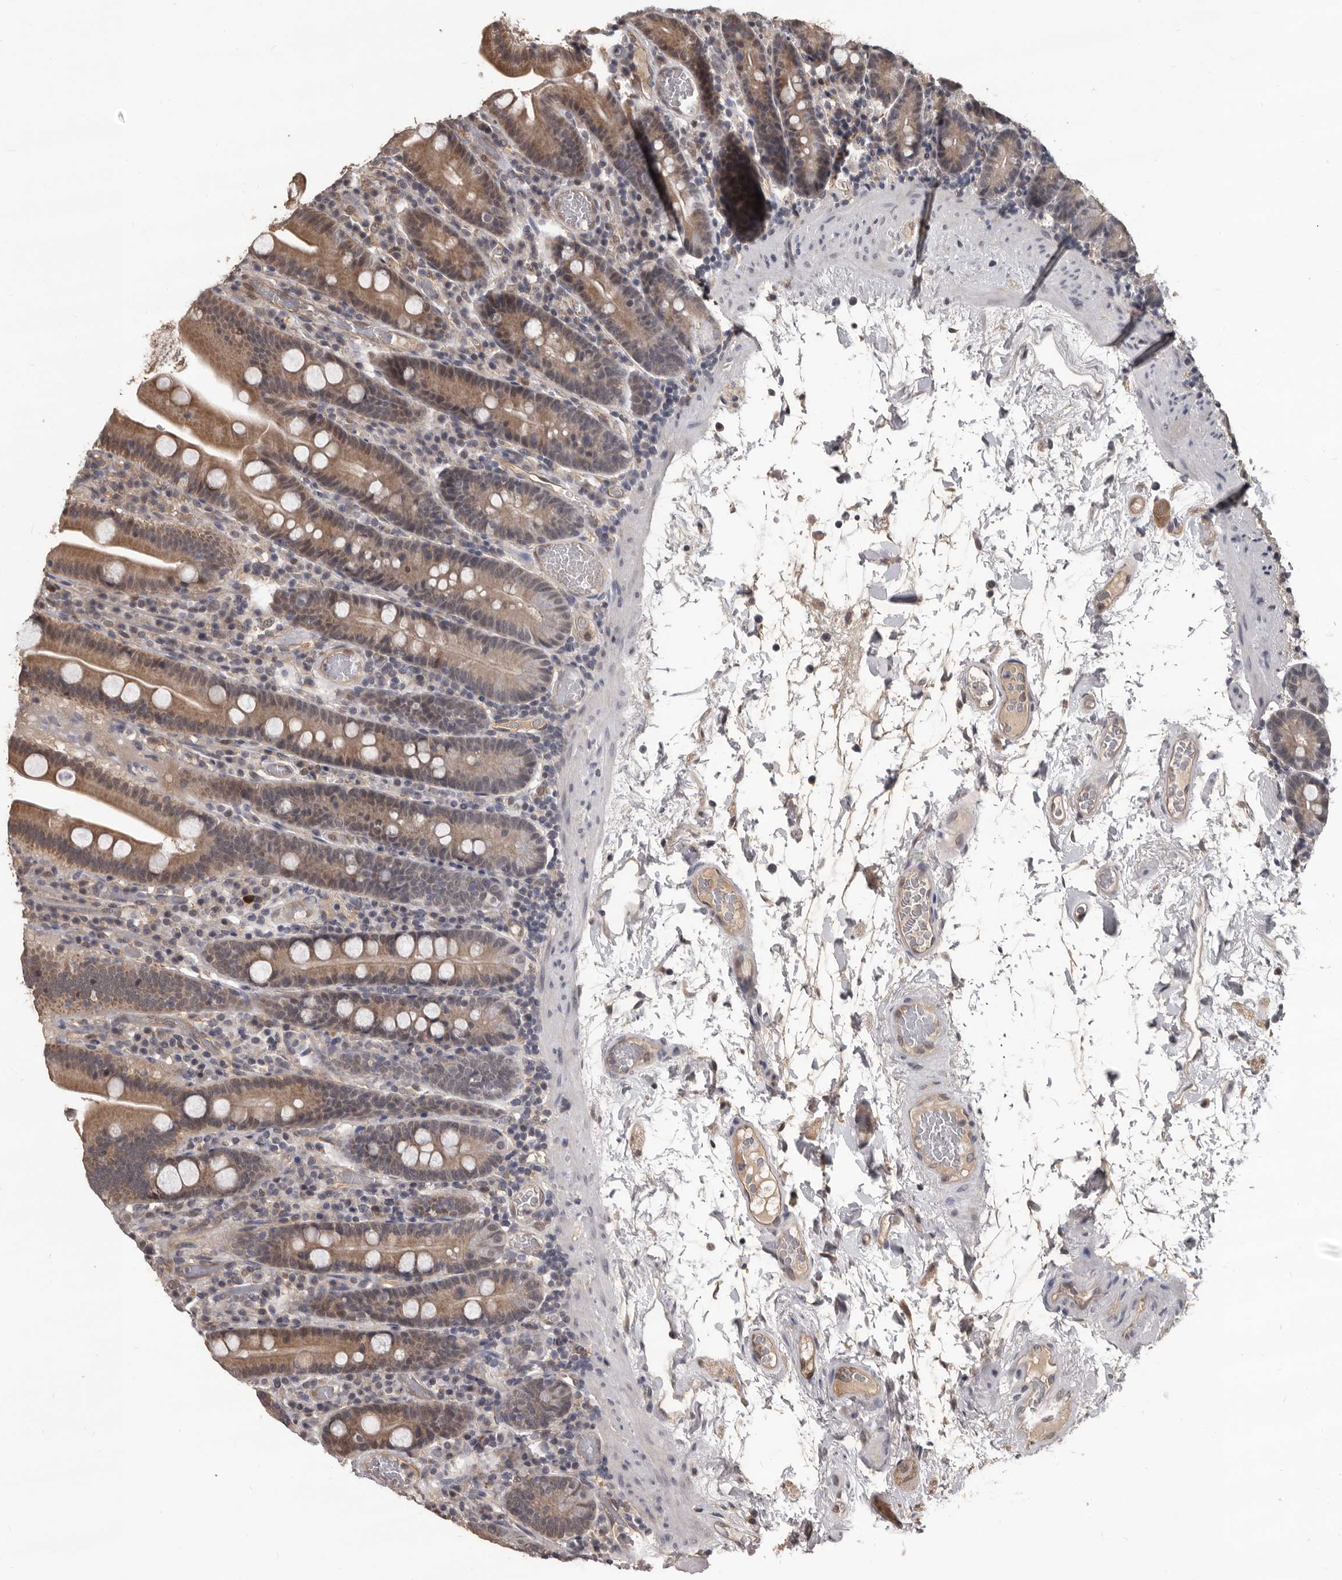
{"staining": {"intensity": "moderate", "quantity": "25%-75%", "location": "cytoplasmic/membranous"}, "tissue": "duodenum", "cell_type": "Glandular cells", "image_type": "normal", "snomed": [{"axis": "morphology", "description": "Normal tissue, NOS"}, {"axis": "topography", "description": "Duodenum"}], "caption": "Immunohistochemical staining of unremarkable duodenum displays moderate cytoplasmic/membranous protein staining in about 25%-75% of glandular cells.", "gene": "AHR", "patient": {"sex": "male", "age": 55}}